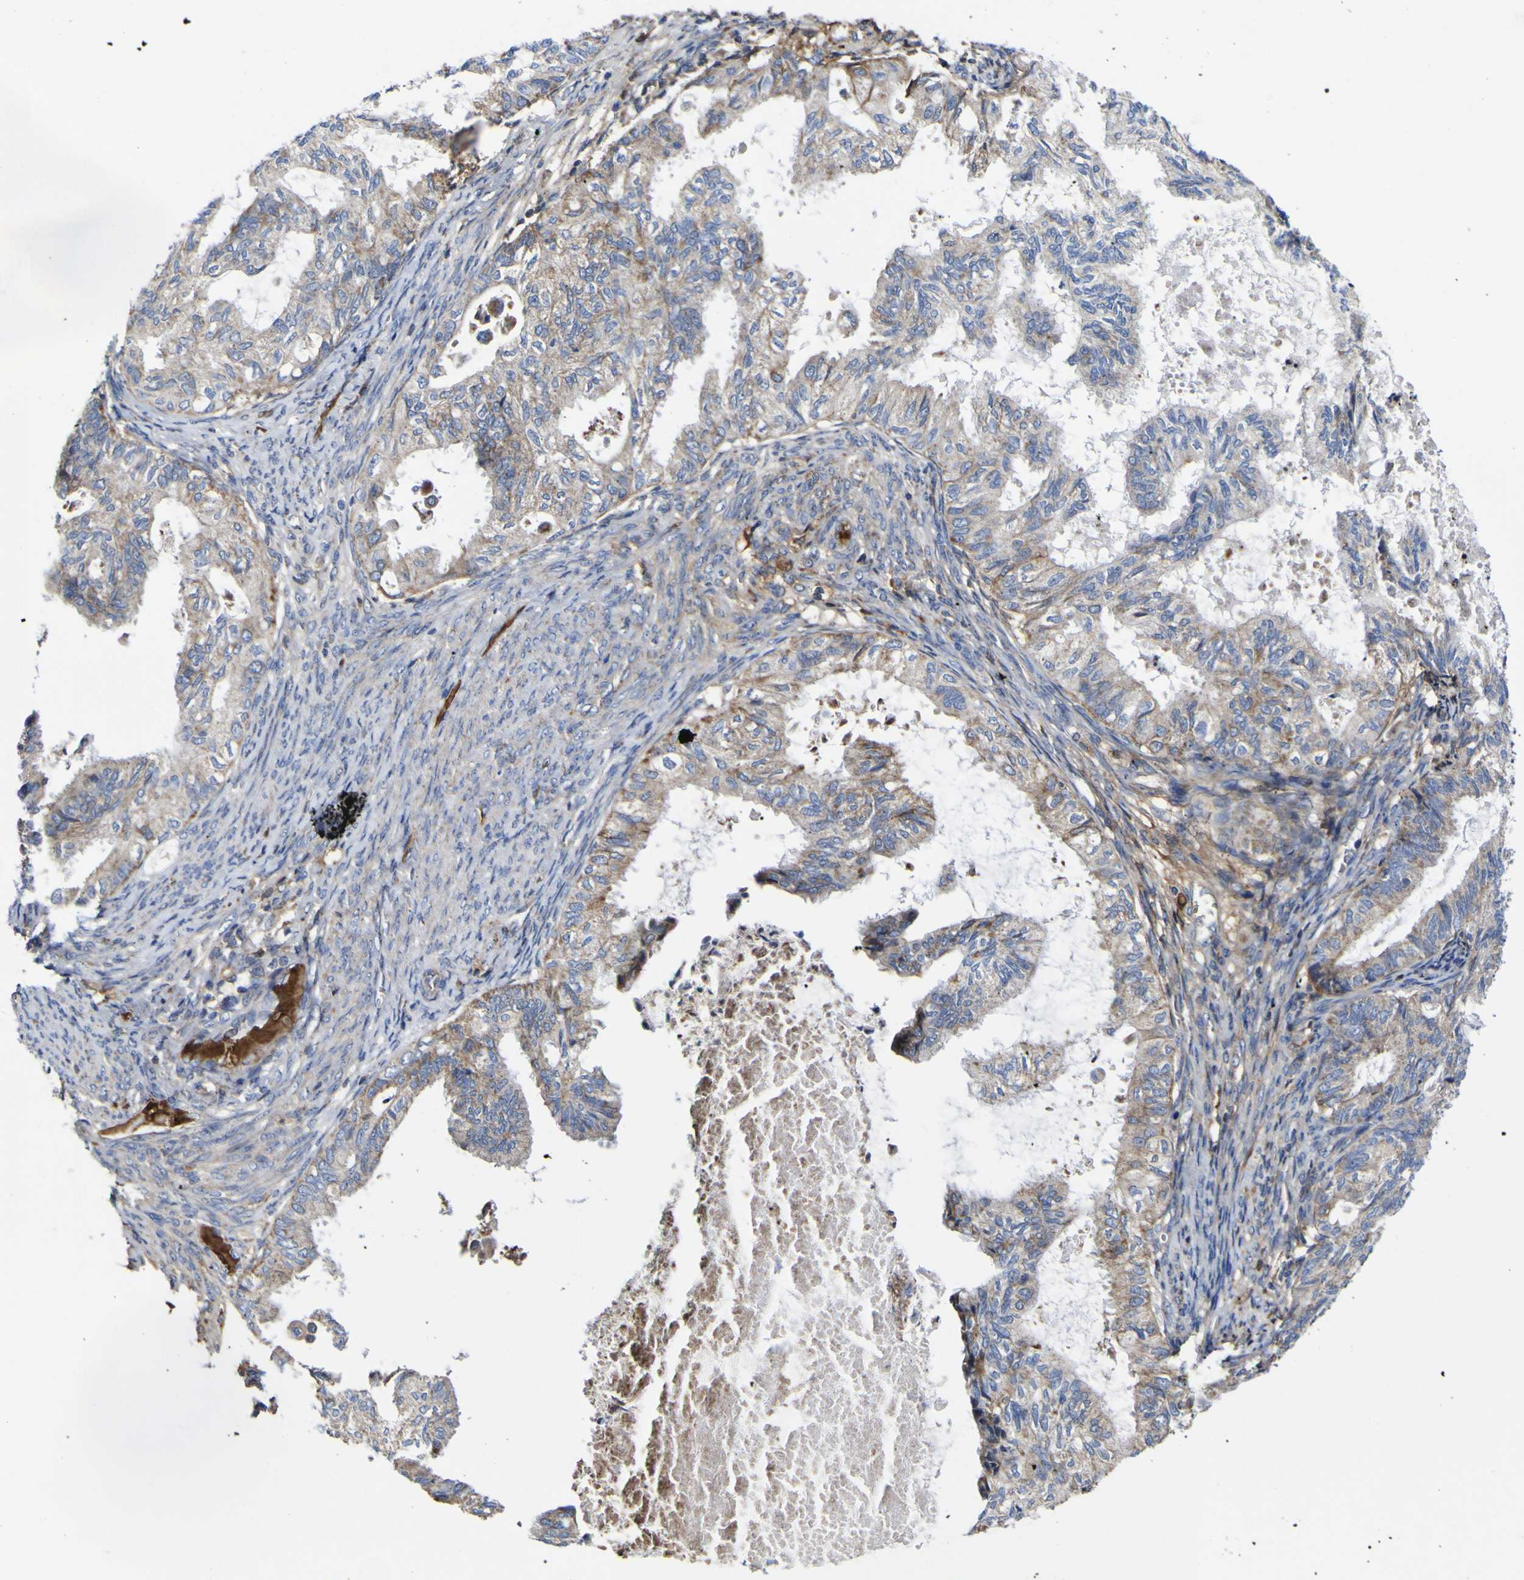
{"staining": {"intensity": "weak", "quantity": ">75%", "location": "cytoplasmic/membranous"}, "tissue": "cervical cancer", "cell_type": "Tumor cells", "image_type": "cancer", "snomed": [{"axis": "morphology", "description": "Normal tissue, NOS"}, {"axis": "morphology", "description": "Adenocarcinoma, NOS"}, {"axis": "topography", "description": "Cervix"}, {"axis": "topography", "description": "Endometrium"}], "caption": "Protein analysis of adenocarcinoma (cervical) tissue shows weak cytoplasmic/membranous expression in approximately >75% of tumor cells.", "gene": "CCDC90B", "patient": {"sex": "female", "age": 86}}